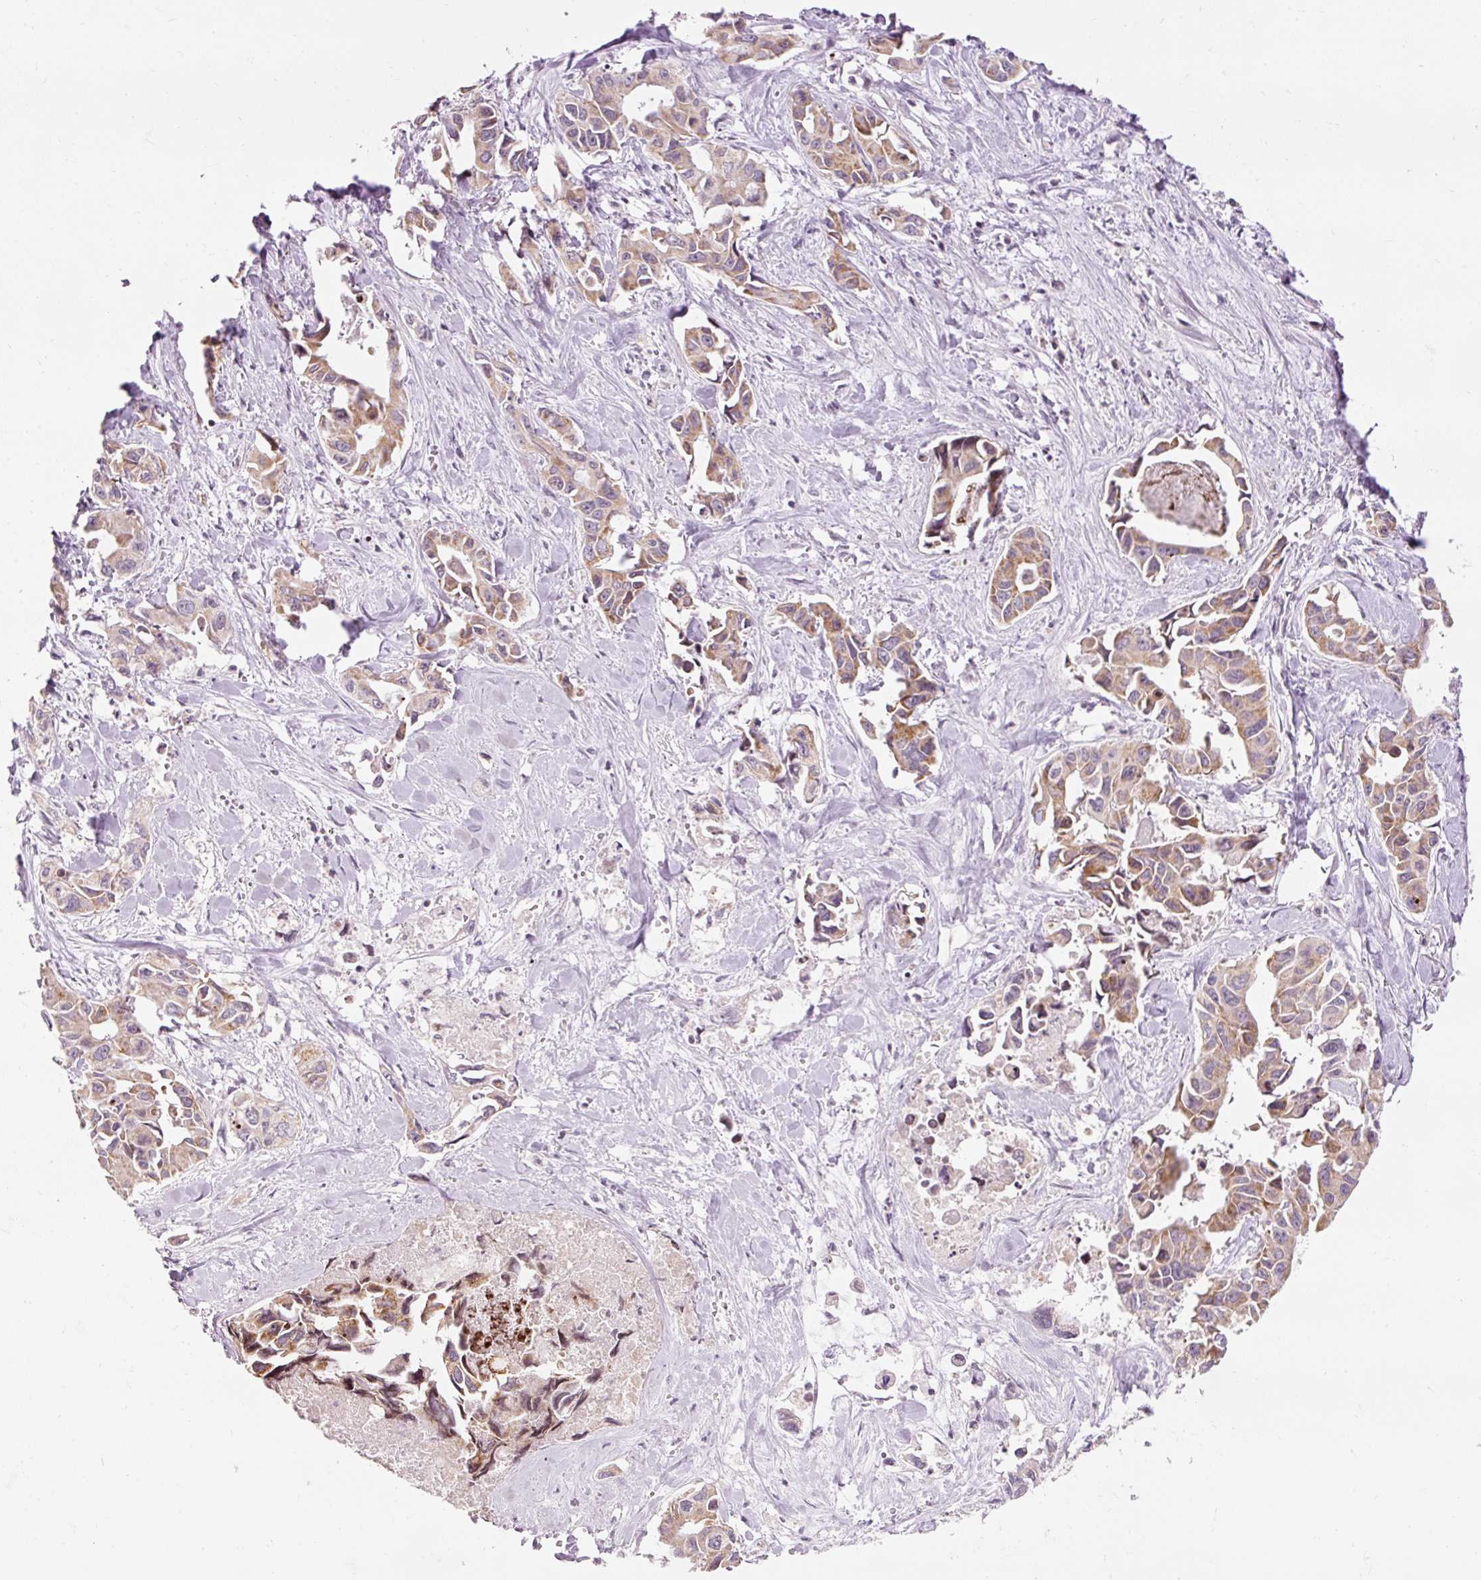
{"staining": {"intensity": "moderate", "quantity": "25%-75%", "location": "cytoplasmic/membranous"}, "tissue": "lung cancer", "cell_type": "Tumor cells", "image_type": "cancer", "snomed": [{"axis": "morphology", "description": "Adenocarcinoma, NOS"}, {"axis": "topography", "description": "Lung"}], "caption": "Immunohistochemical staining of lung adenocarcinoma exhibits medium levels of moderate cytoplasmic/membranous positivity in about 25%-75% of tumor cells.", "gene": "ABHD11", "patient": {"sex": "male", "age": 64}}